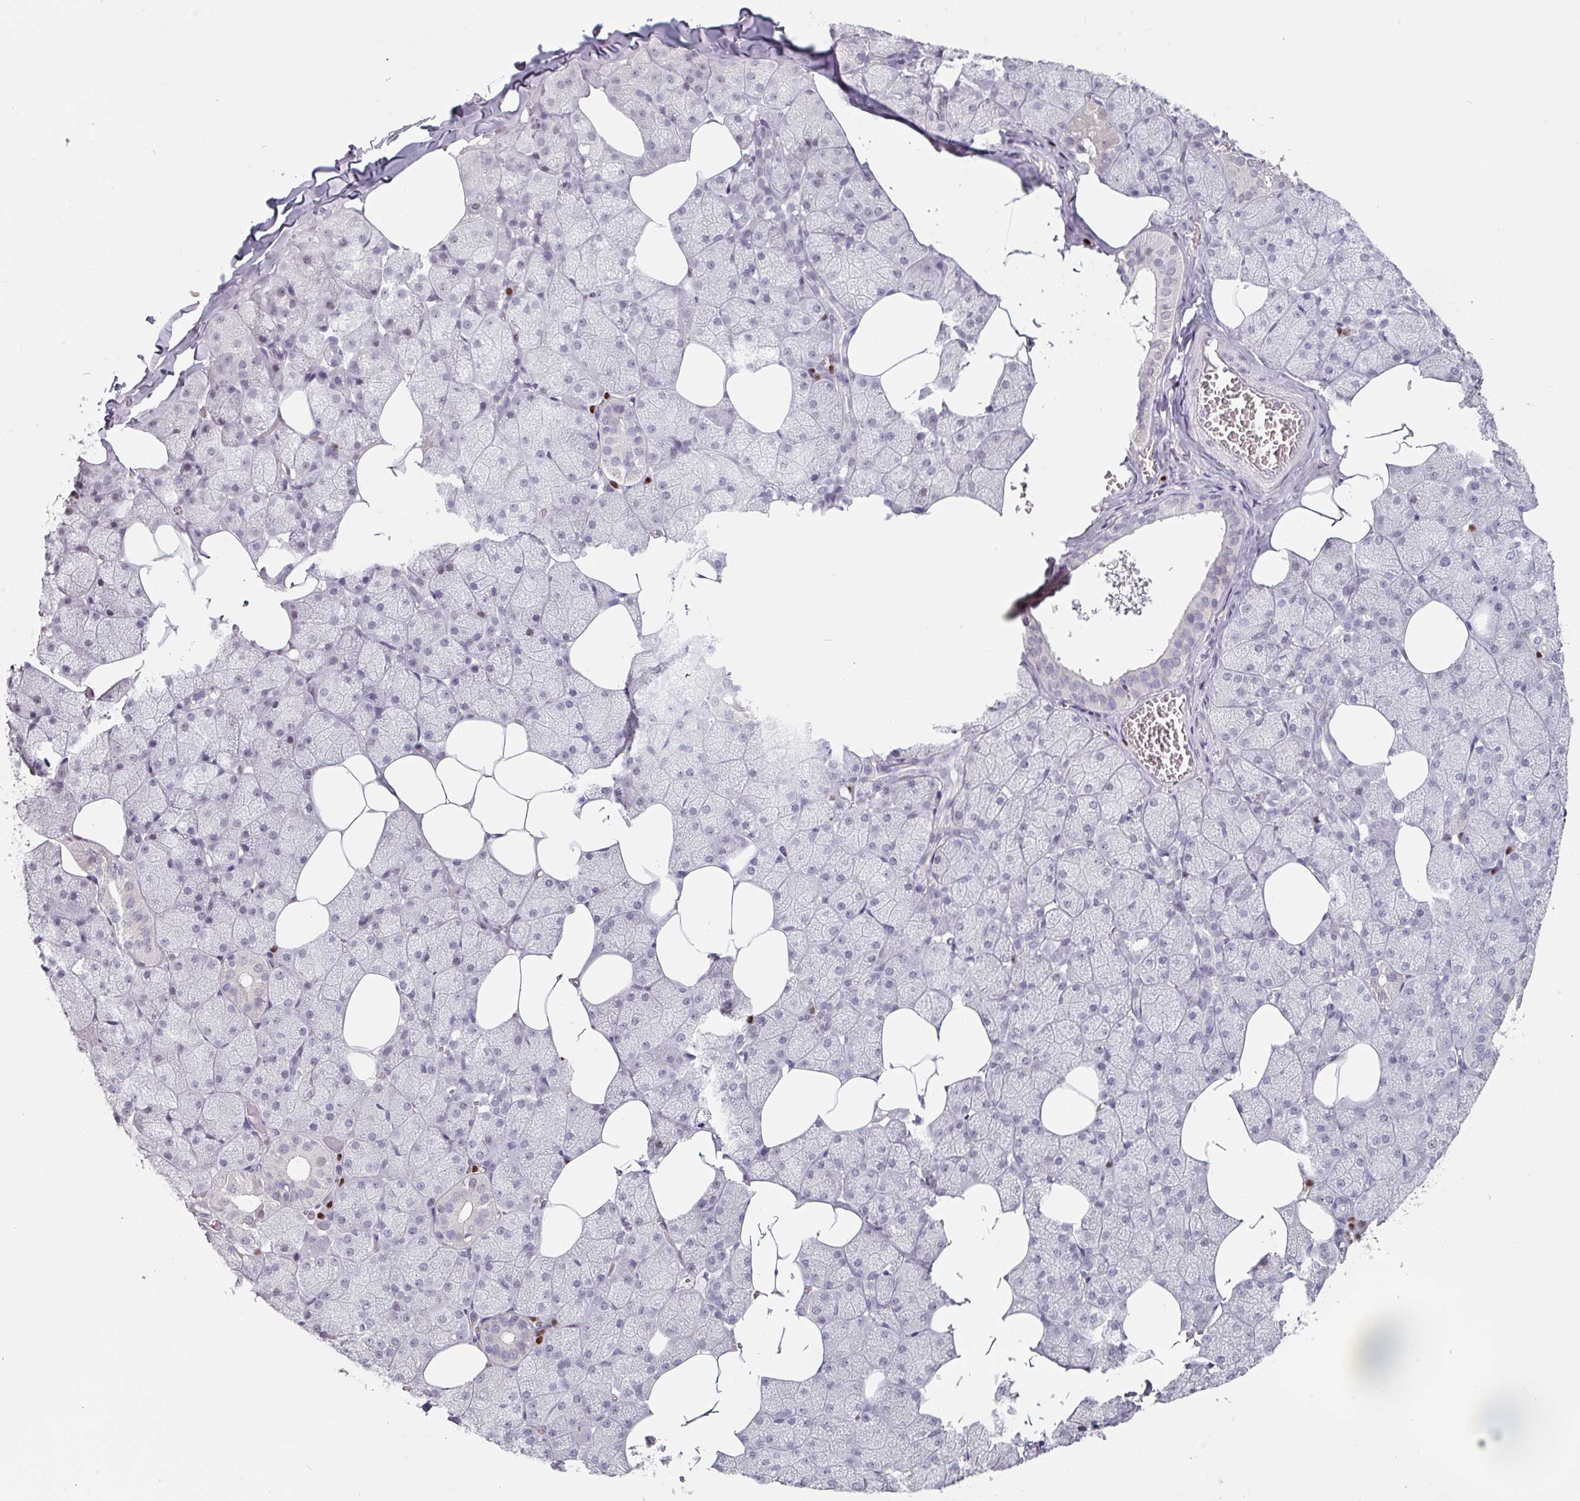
{"staining": {"intensity": "negative", "quantity": "none", "location": "none"}, "tissue": "salivary gland", "cell_type": "Glandular cells", "image_type": "normal", "snomed": [{"axis": "morphology", "description": "Normal tissue, NOS"}, {"axis": "topography", "description": "Salivary gland"}, {"axis": "topography", "description": "Peripheral nerve tissue"}], "caption": "IHC of benign salivary gland demonstrates no positivity in glandular cells. (Immunohistochemistry, brightfield microscopy, high magnification).", "gene": "ZBTB6", "patient": {"sex": "male", "age": 38}}